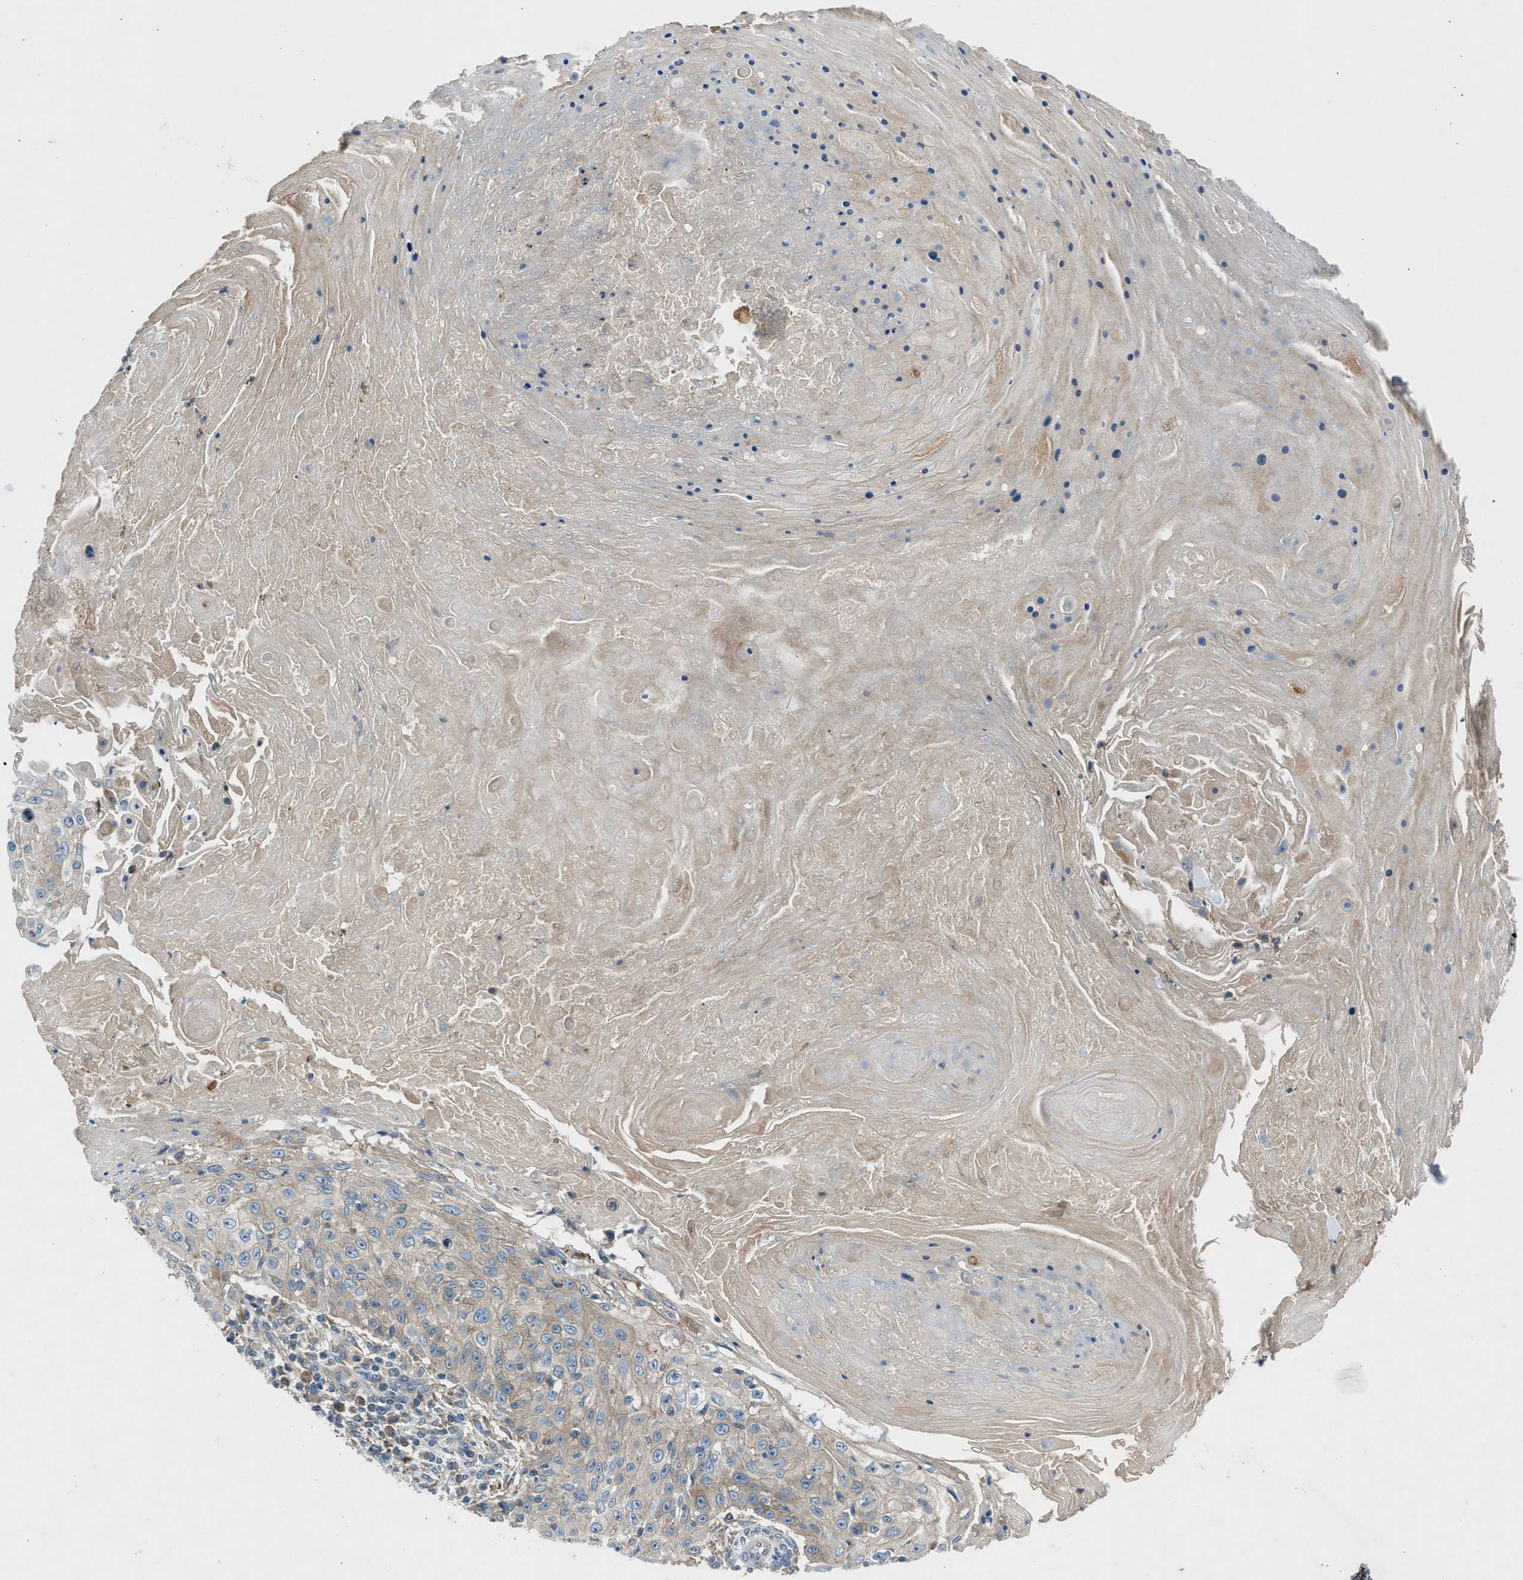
{"staining": {"intensity": "weak", "quantity": "25%-75%", "location": "cytoplasmic/membranous"}, "tissue": "skin cancer", "cell_type": "Tumor cells", "image_type": "cancer", "snomed": [{"axis": "morphology", "description": "Squamous cell carcinoma, NOS"}, {"axis": "topography", "description": "Skin"}], "caption": "Tumor cells demonstrate weak cytoplasmic/membranous expression in about 25%-75% of cells in squamous cell carcinoma (skin).", "gene": "BMP1", "patient": {"sex": "male", "age": 86}}